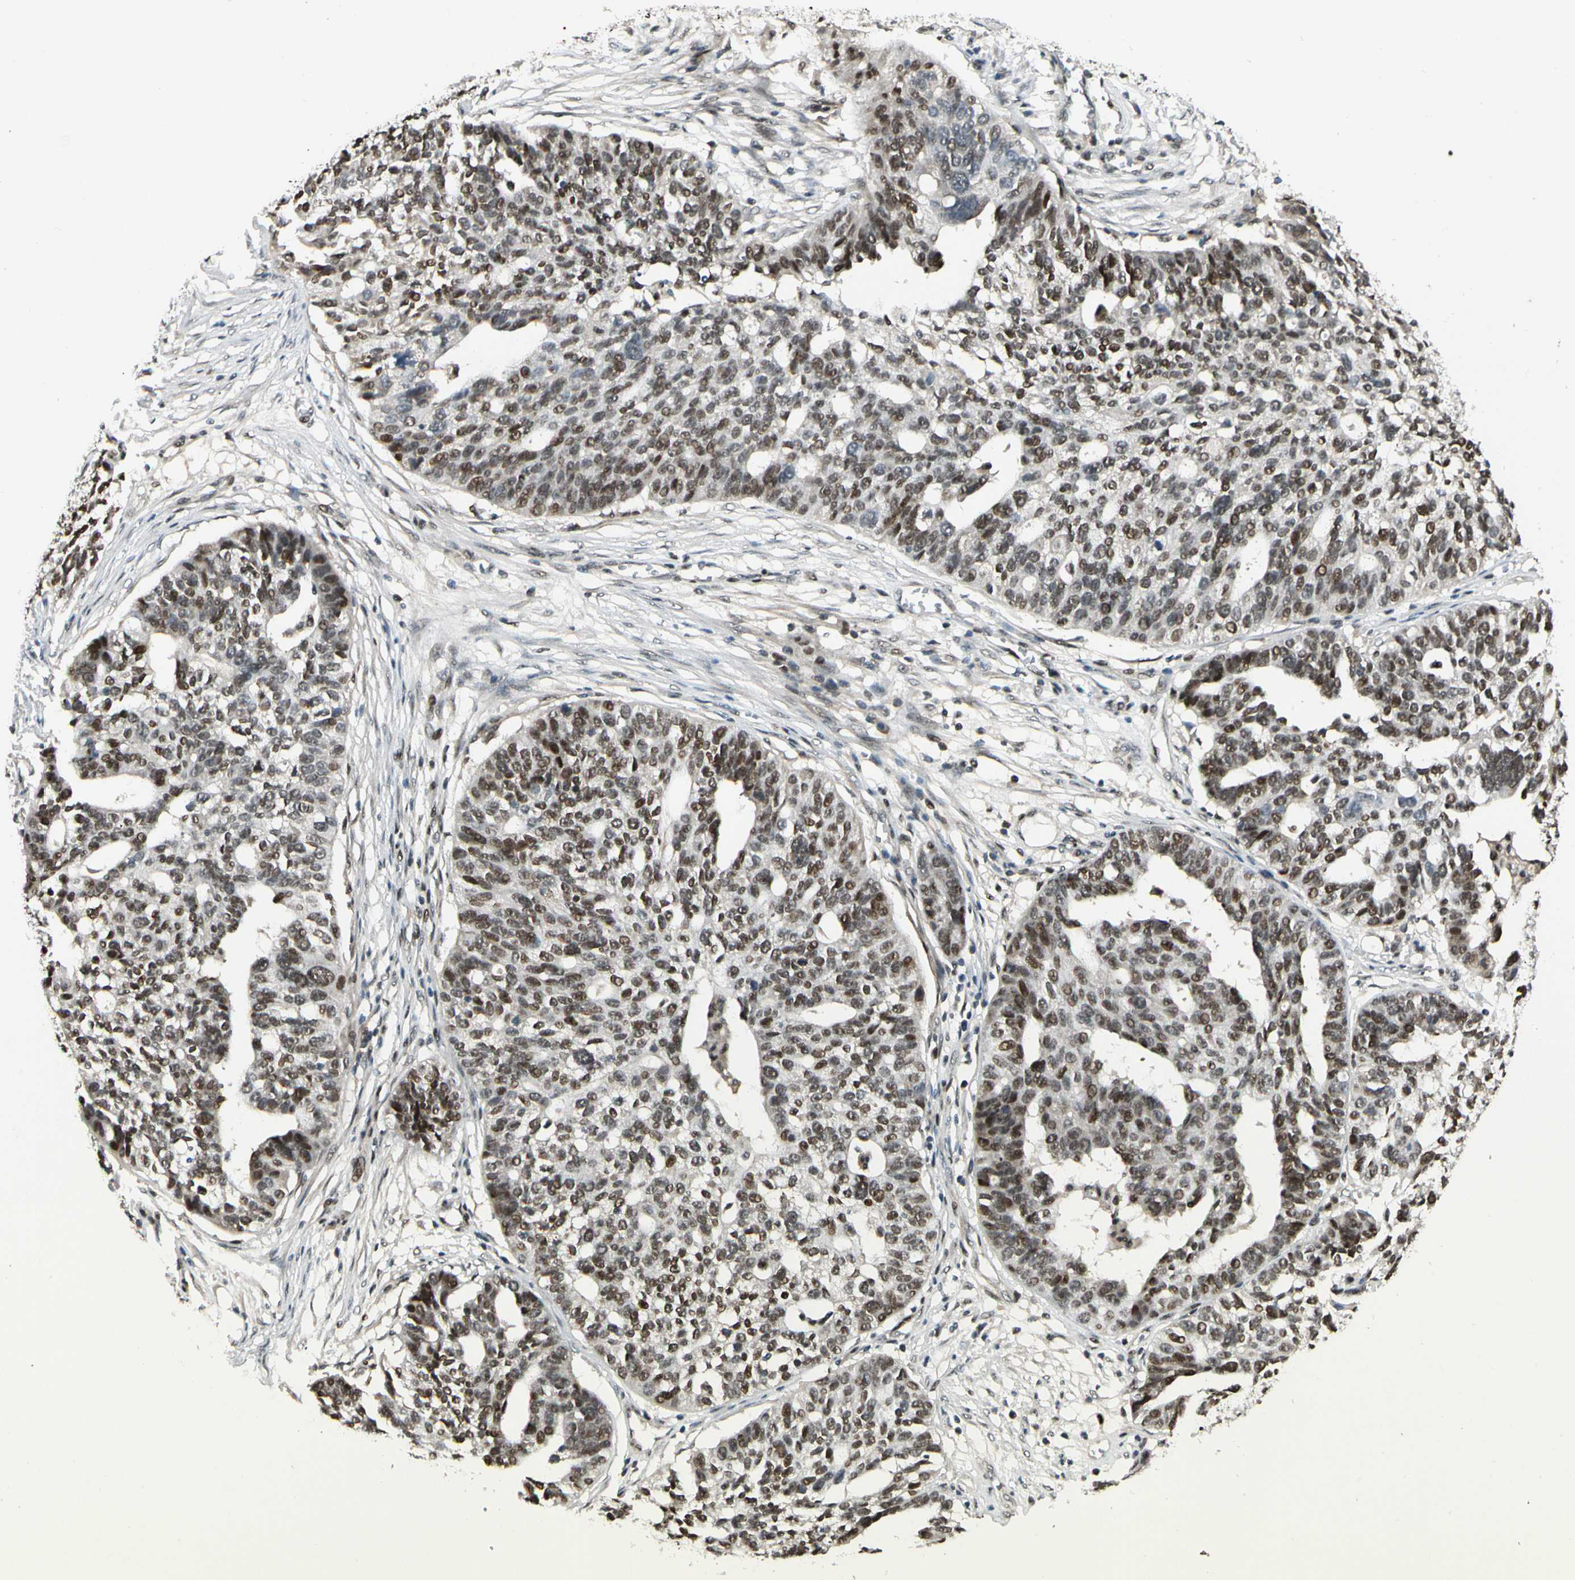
{"staining": {"intensity": "moderate", "quantity": ">75%", "location": "nuclear"}, "tissue": "ovarian cancer", "cell_type": "Tumor cells", "image_type": "cancer", "snomed": [{"axis": "morphology", "description": "Cystadenocarcinoma, serous, NOS"}, {"axis": "topography", "description": "Ovary"}], "caption": "Immunohistochemistry (IHC) of ovarian cancer (serous cystadenocarcinoma) reveals medium levels of moderate nuclear staining in about >75% of tumor cells. The protein is stained brown, and the nuclei are stained in blue (DAB IHC with brightfield microscopy, high magnification).", "gene": "GTF3A", "patient": {"sex": "female", "age": 59}}